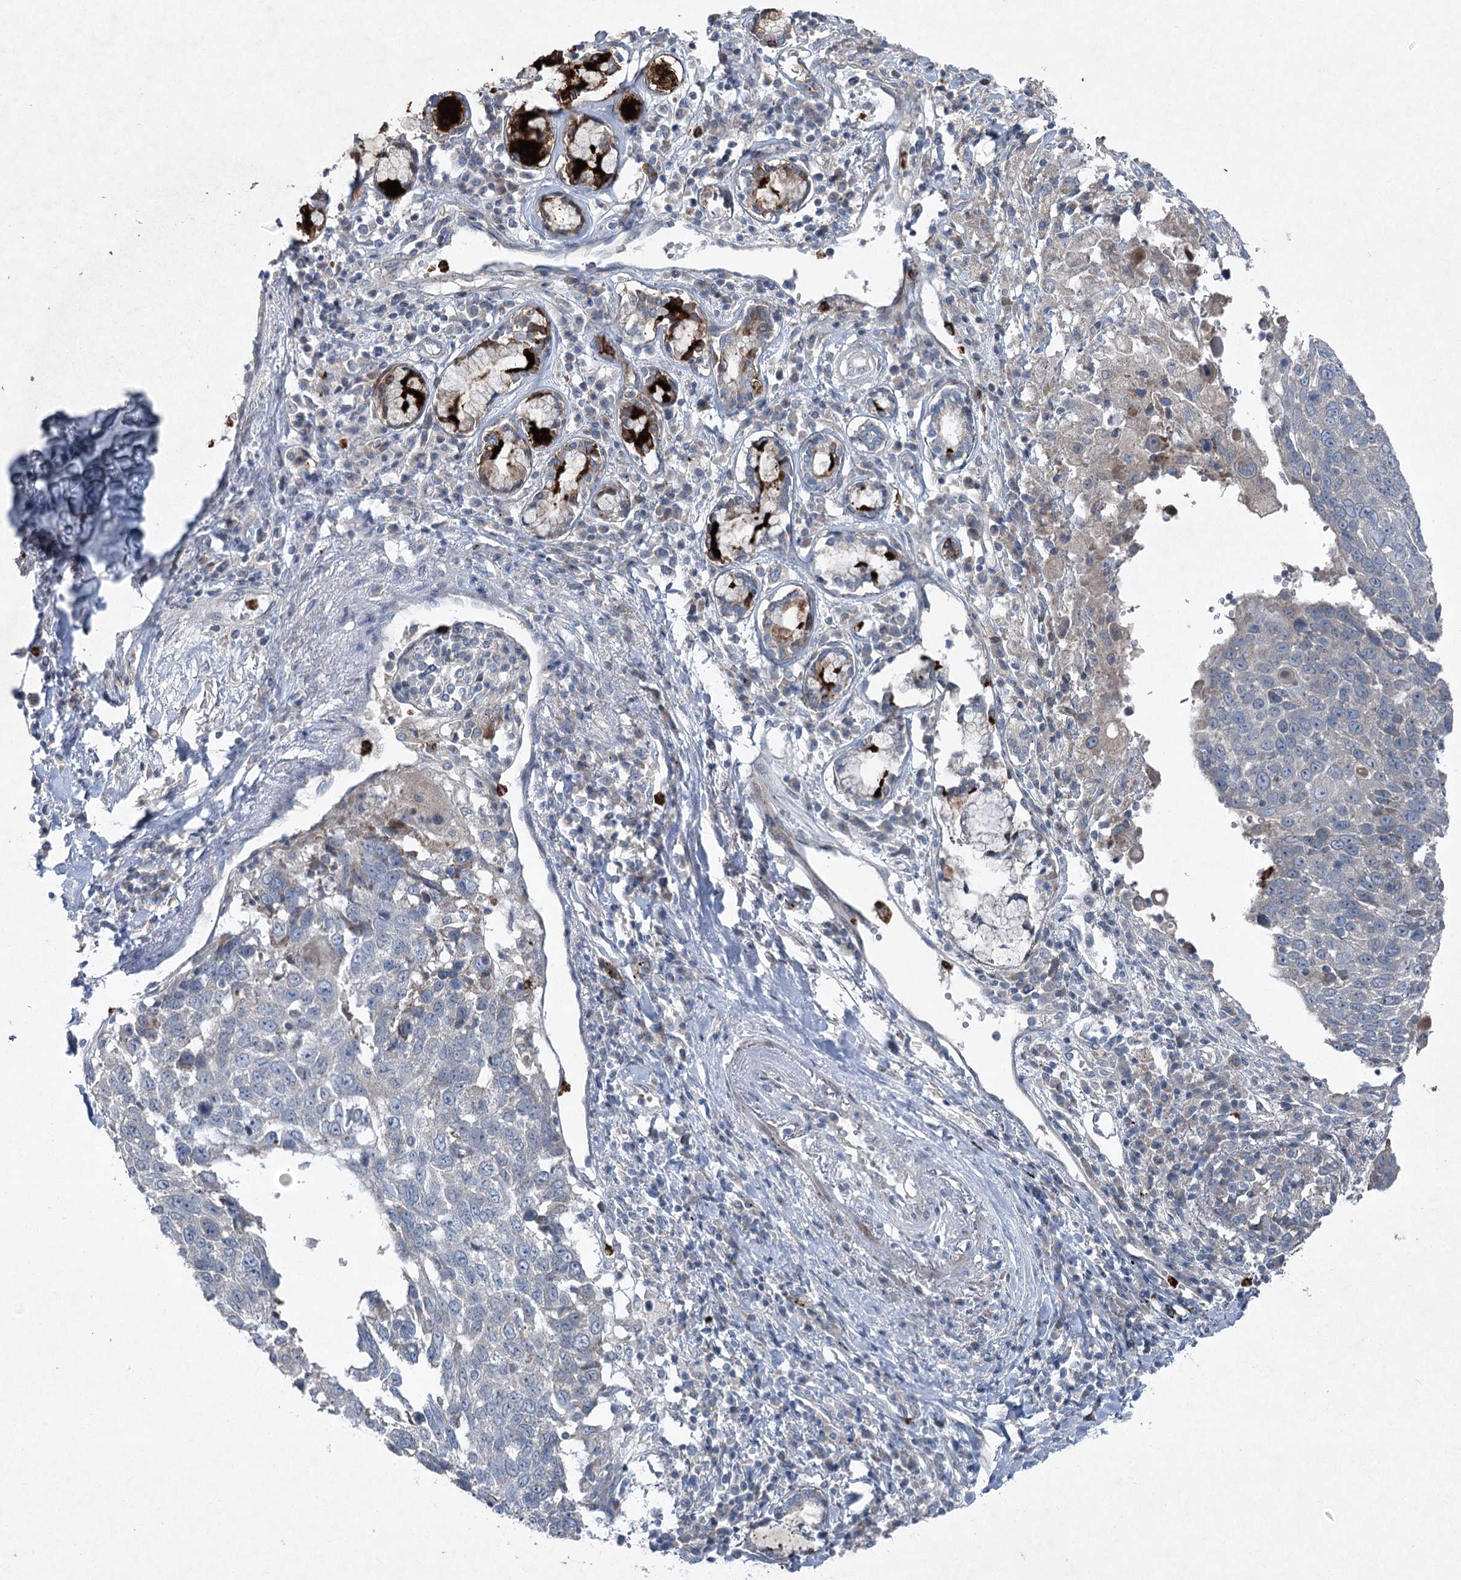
{"staining": {"intensity": "negative", "quantity": "none", "location": "none"}, "tissue": "lung cancer", "cell_type": "Tumor cells", "image_type": "cancer", "snomed": [{"axis": "morphology", "description": "Squamous cell carcinoma, NOS"}, {"axis": "topography", "description": "Lung"}], "caption": "This is a photomicrograph of IHC staining of lung squamous cell carcinoma, which shows no staining in tumor cells.", "gene": "PLA2G12A", "patient": {"sex": "male", "age": 66}}